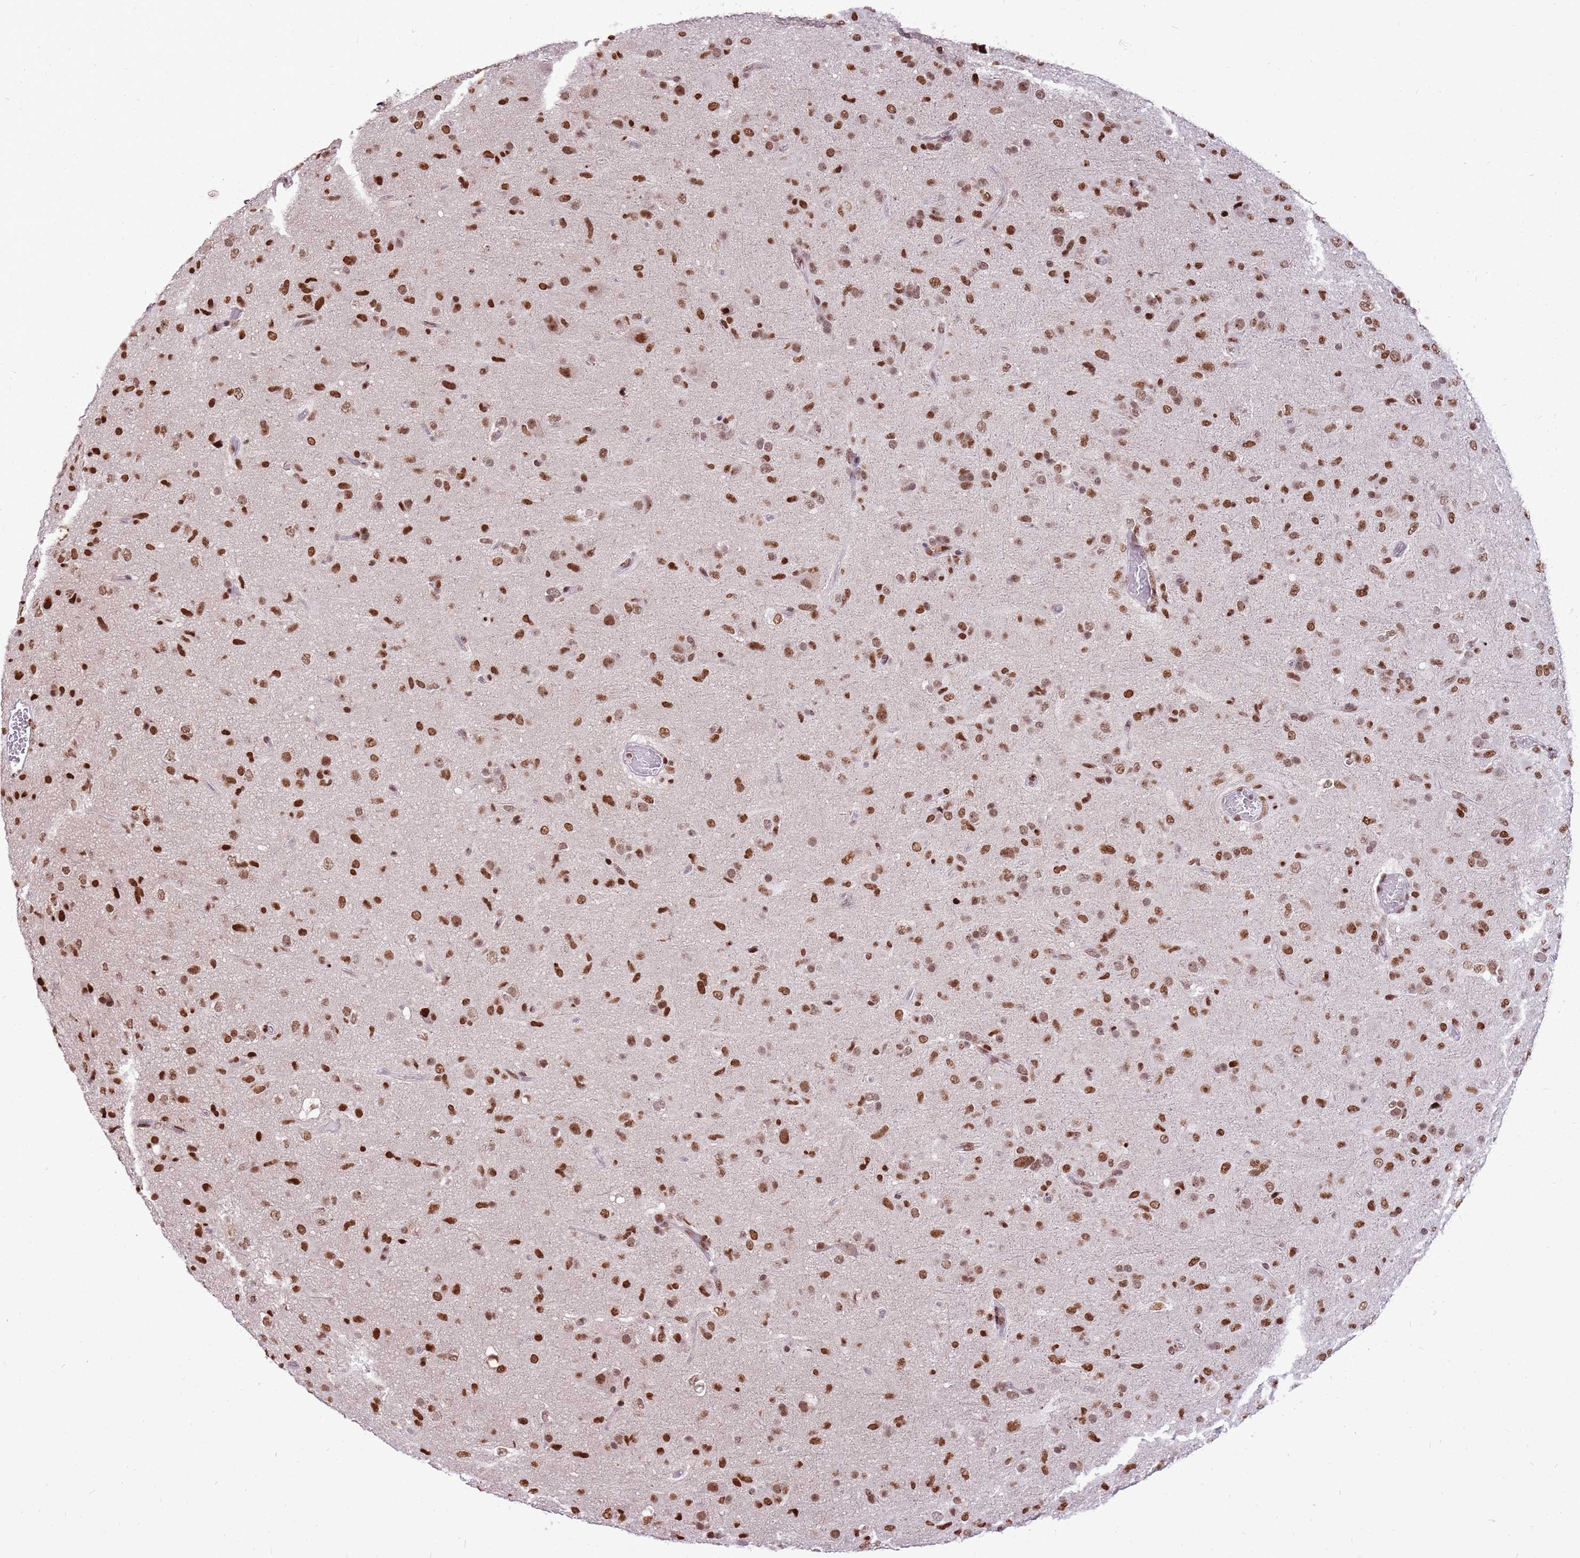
{"staining": {"intensity": "moderate", "quantity": ">75%", "location": "nuclear"}, "tissue": "glioma", "cell_type": "Tumor cells", "image_type": "cancer", "snomed": [{"axis": "morphology", "description": "Glioma, malignant, Low grade"}, {"axis": "topography", "description": "Brain"}], "caption": "Human low-grade glioma (malignant) stained with a protein marker exhibits moderate staining in tumor cells.", "gene": "WASHC4", "patient": {"sex": "male", "age": 65}}